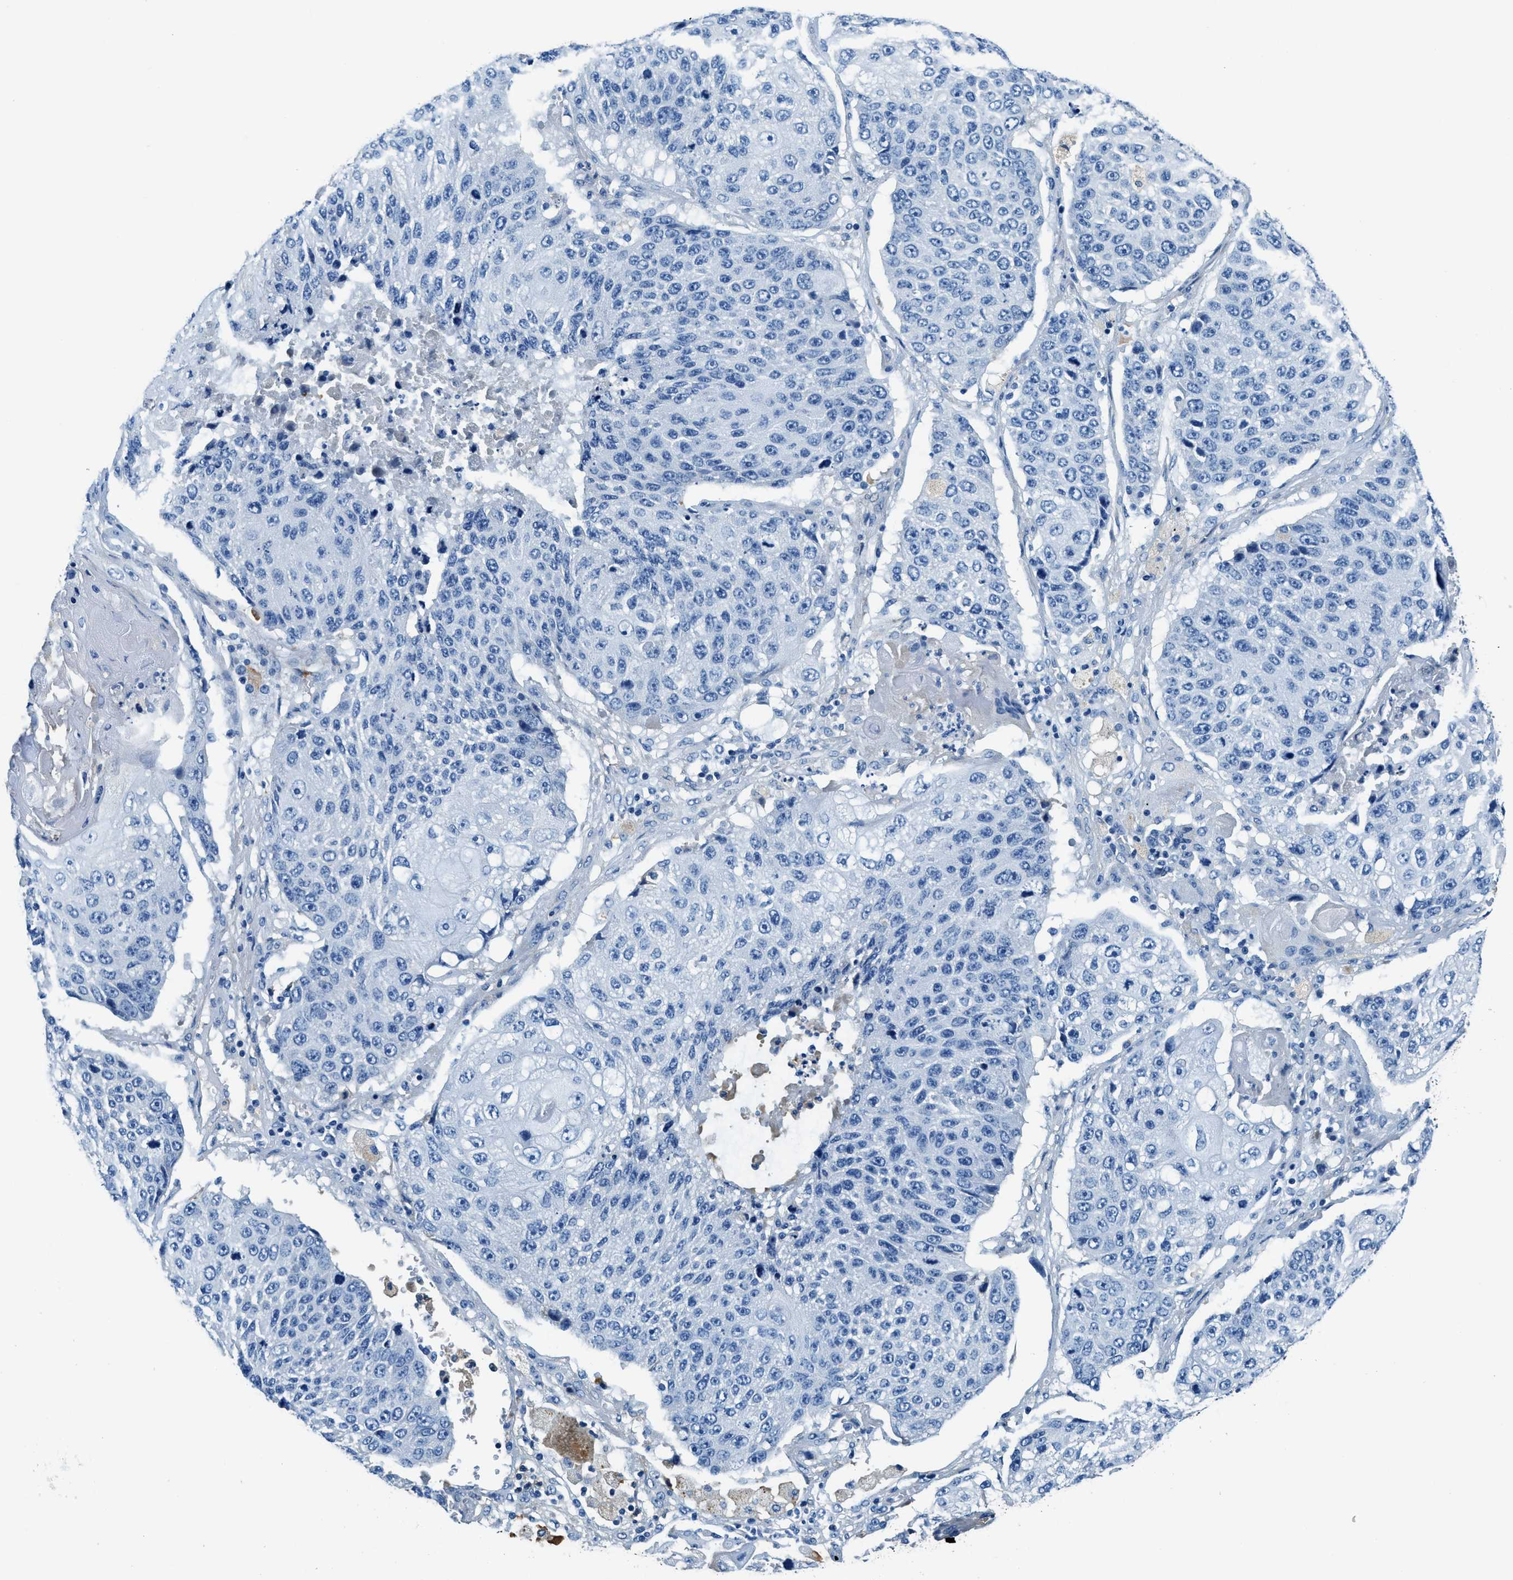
{"staining": {"intensity": "negative", "quantity": "none", "location": "none"}, "tissue": "lung cancer", "cell_type": "Tumor cells", "image_type": "cancer", "snomed": [{"axis": "morphology", "description": "Squamous cell carcinoma, NOS"}, {"axis": "topography", "description": "Lung"}], "caption": "This histopathology image is of lung squamous cell carcinoma stained with immunohistochemistry (IHC) to label a protein in brown with the nuclei are counter-stained blue. There is no expression in tumor cells.", "gene": "TMEM186", "patient": {"sex": "male", "age": 61}}